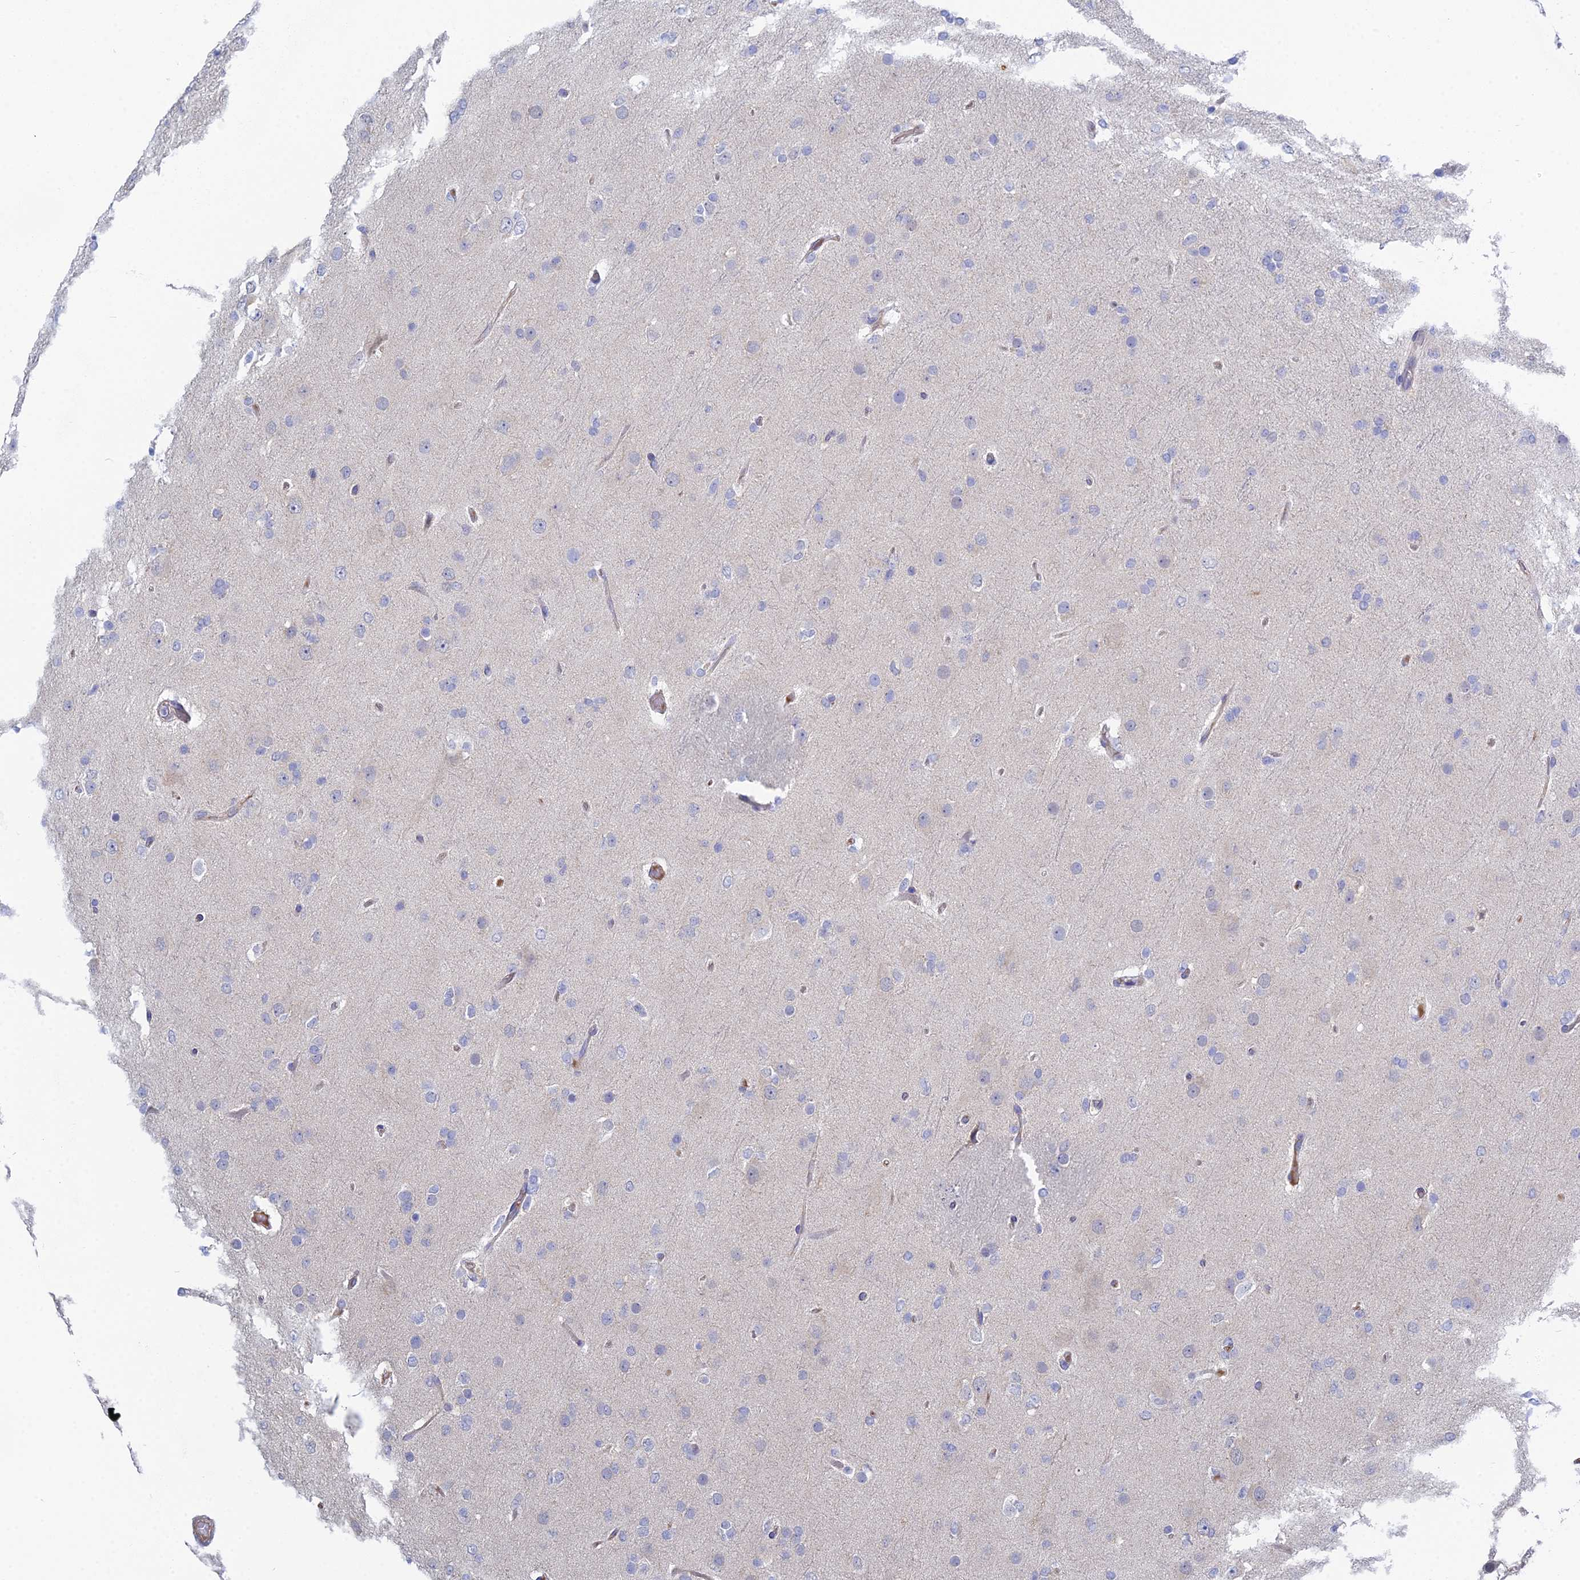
{"staining": {"intensity": "negative", "quantity": "none", "location": "none"}, "tissue": "glioma", "cell_type": "Tumor cells", "image_type": "cancer", "snomed": [{"axis": "morphology", "description": "Glioma, malignant, Low grade"}, {"axis": "topography", "description": "Brain"}], "caption": "This is an IHC image of human glioma. There is no staining in tumor cells.", "gene": "DNAH14", "patient": {"sex": "male", "age": 65}}